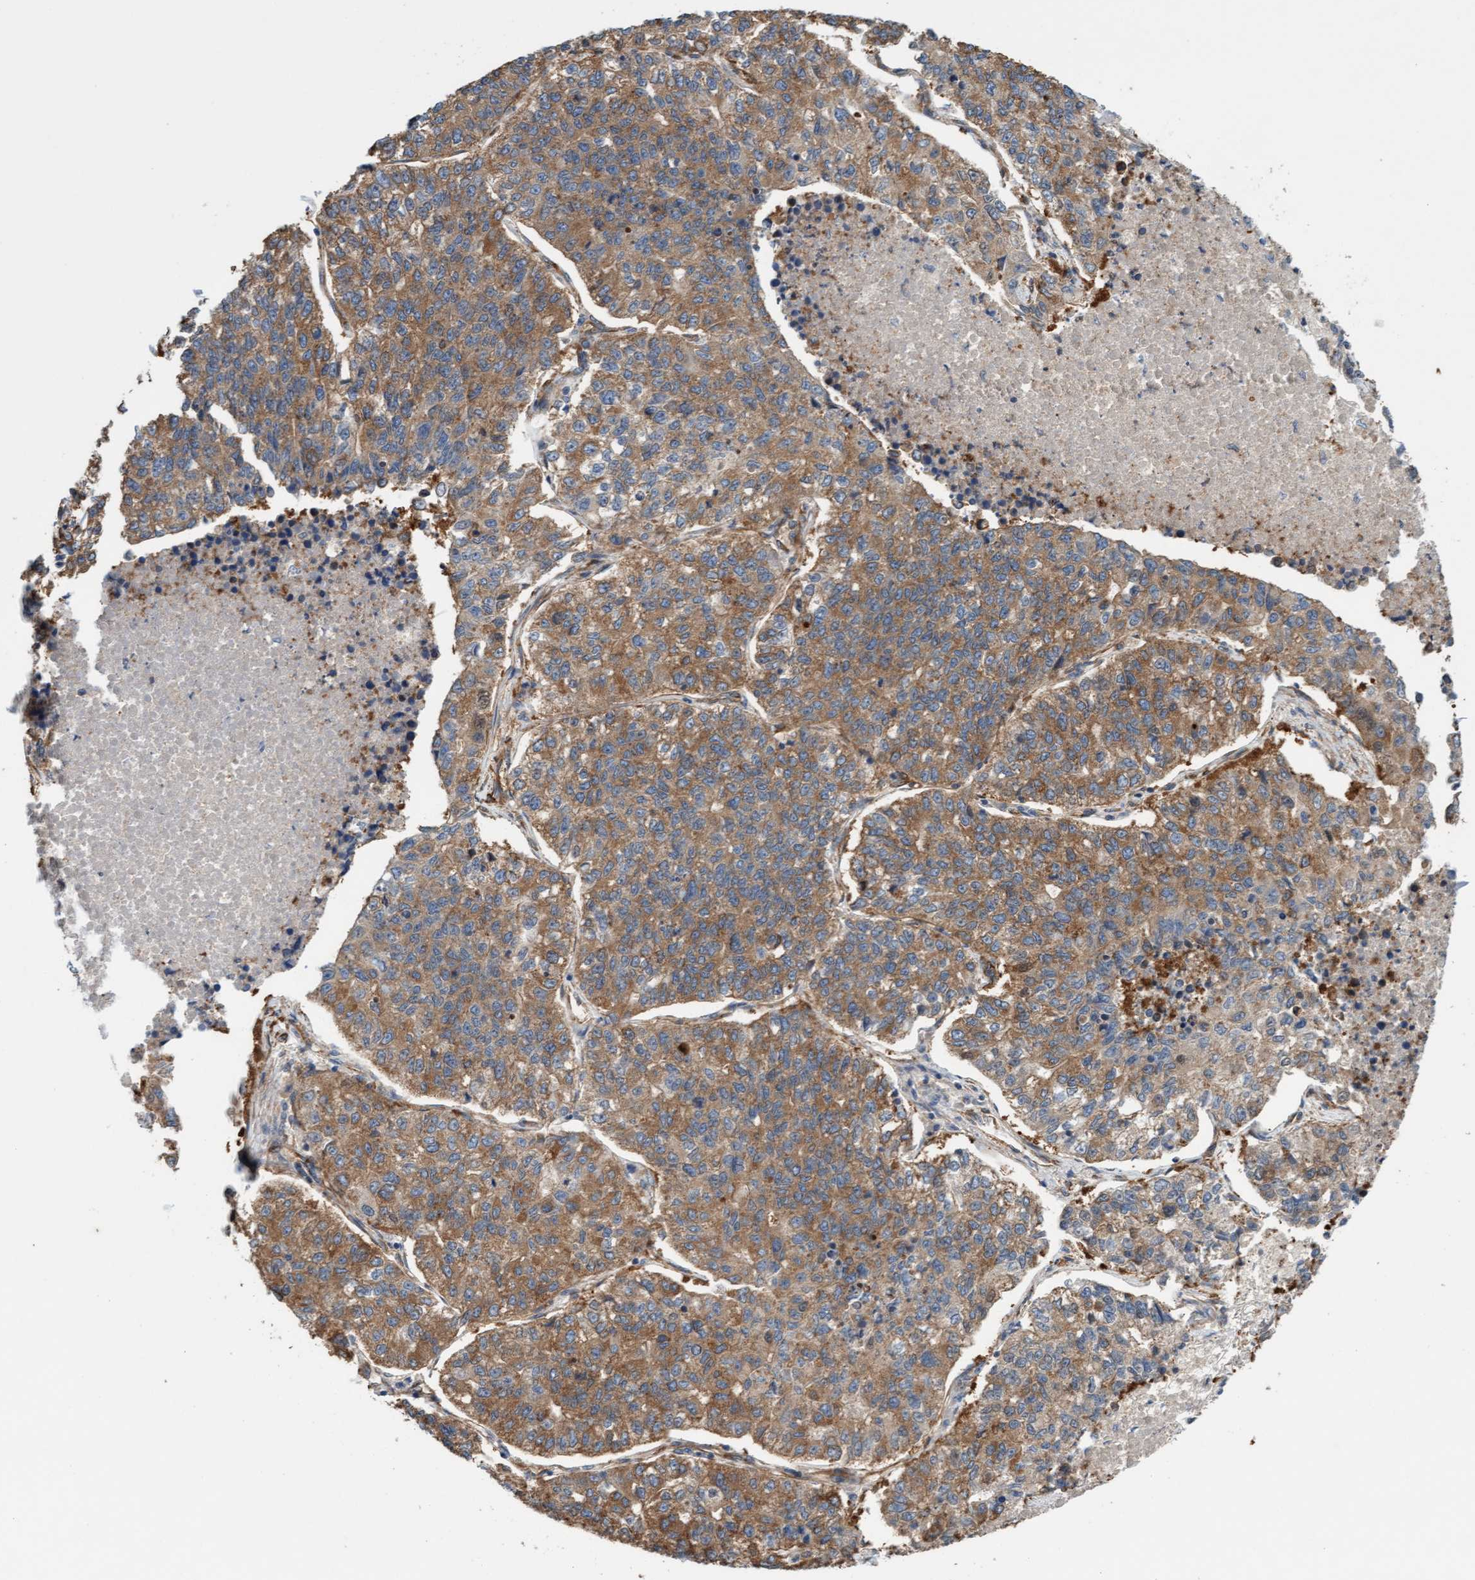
{"staining": {"intensity": "moderate", "quantity": ">75%", "location": "cytoplasmic/membranous"}, "tissue": "lung cancer", "cell_type": "Tumor cells", "image_type": "cancer", "snomed": [{"axis": "morphology", "description": "Adenocarcinoma, NOS"}, {"axis": "topography", "description": "Lung"}], "caption": "Lung cancer tissue reveals moderate cytoplasmic/membranous expression in about >75% of tumor cells", "gene": "FMNL3", "patient": {"sex": "male", "age": 49}}